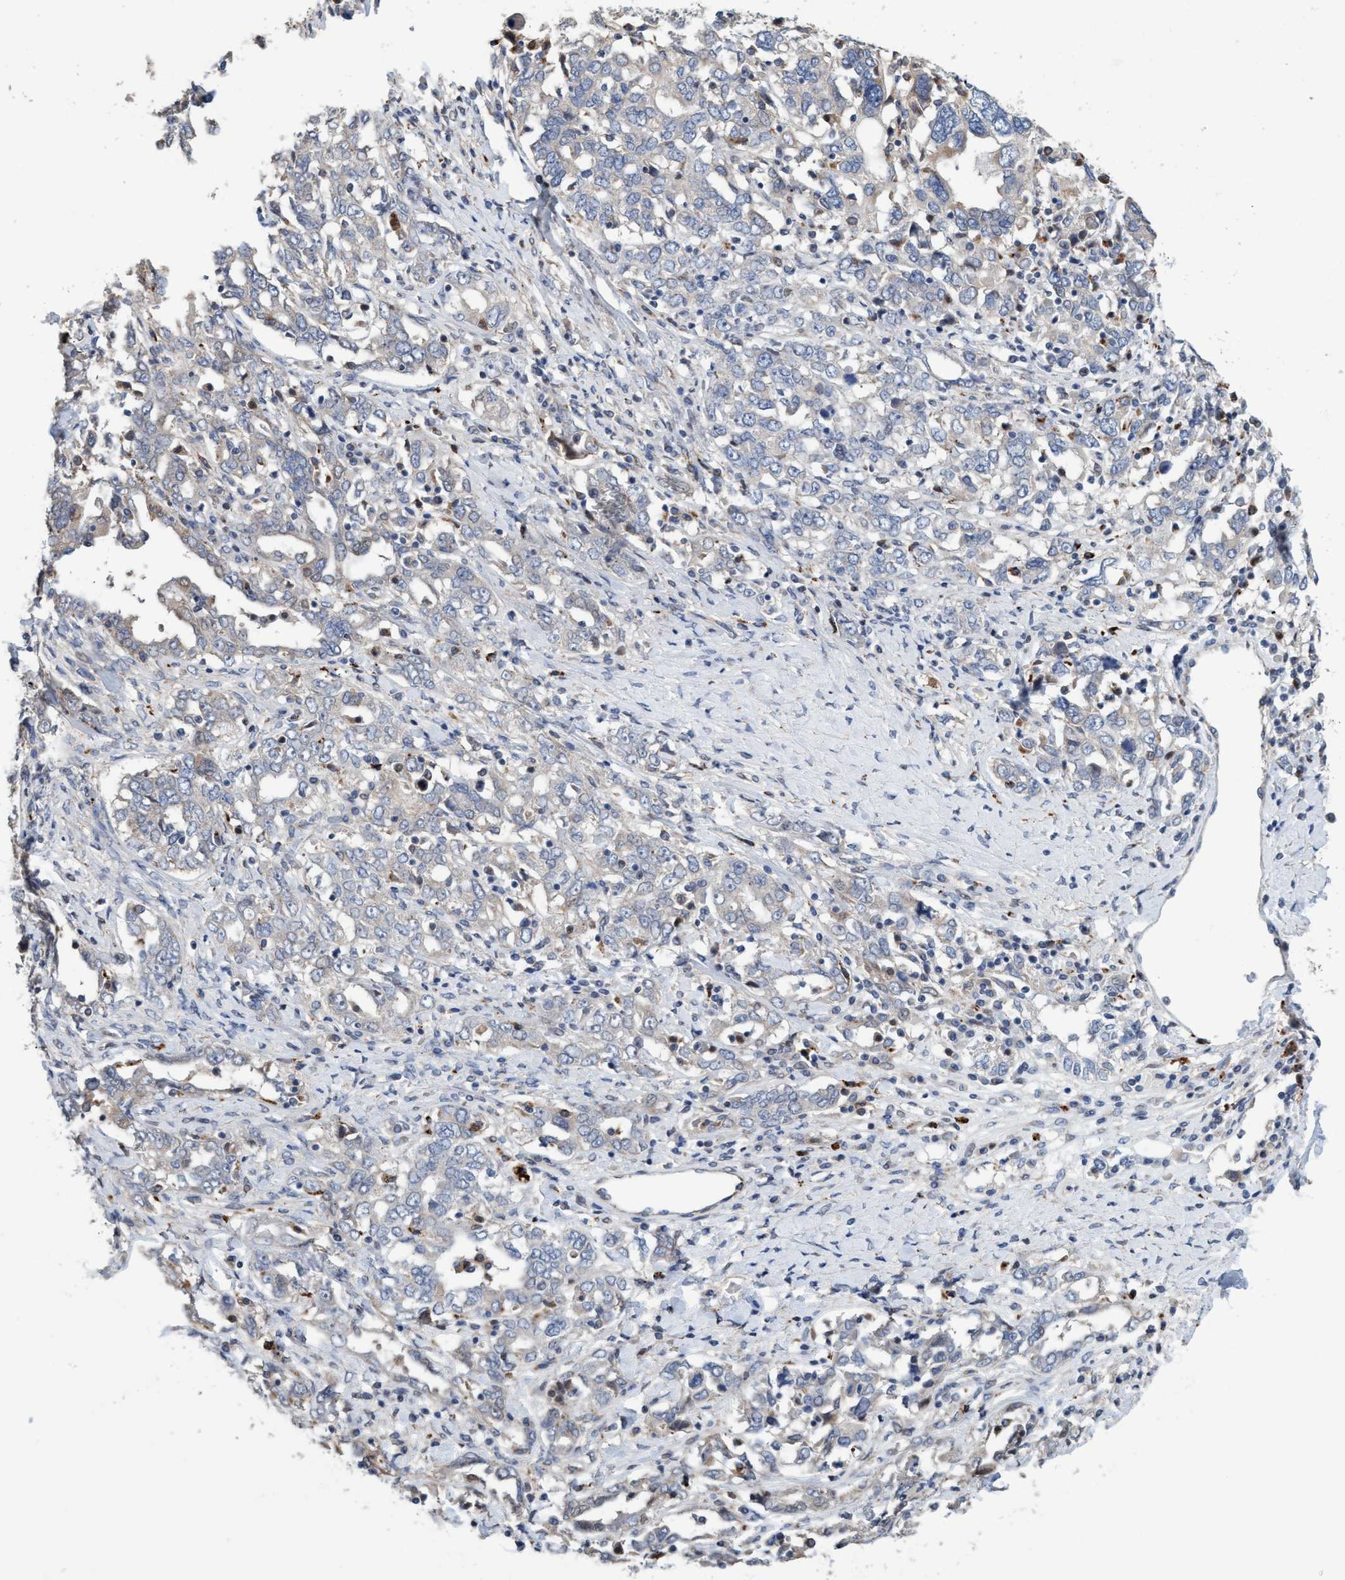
{"staining": {"intensity": "negative", "quantity": "none", "location": "none"}, "tissue": "ovarian cancer", "cell_type": "Tumor cells", "image_type": "cancer", "snomed": [{"axis": "morphology", "description": "Carcinoma, endometroid"}, {"axis": "topography", "description": "Ovary"}], "caption": "Photomicrograph shows no significant protein positivity in tumor cells of endometroid carcinoma (ovarian).", "gene": "BBS9", "patient": {"sex": "female", "age": 62}}